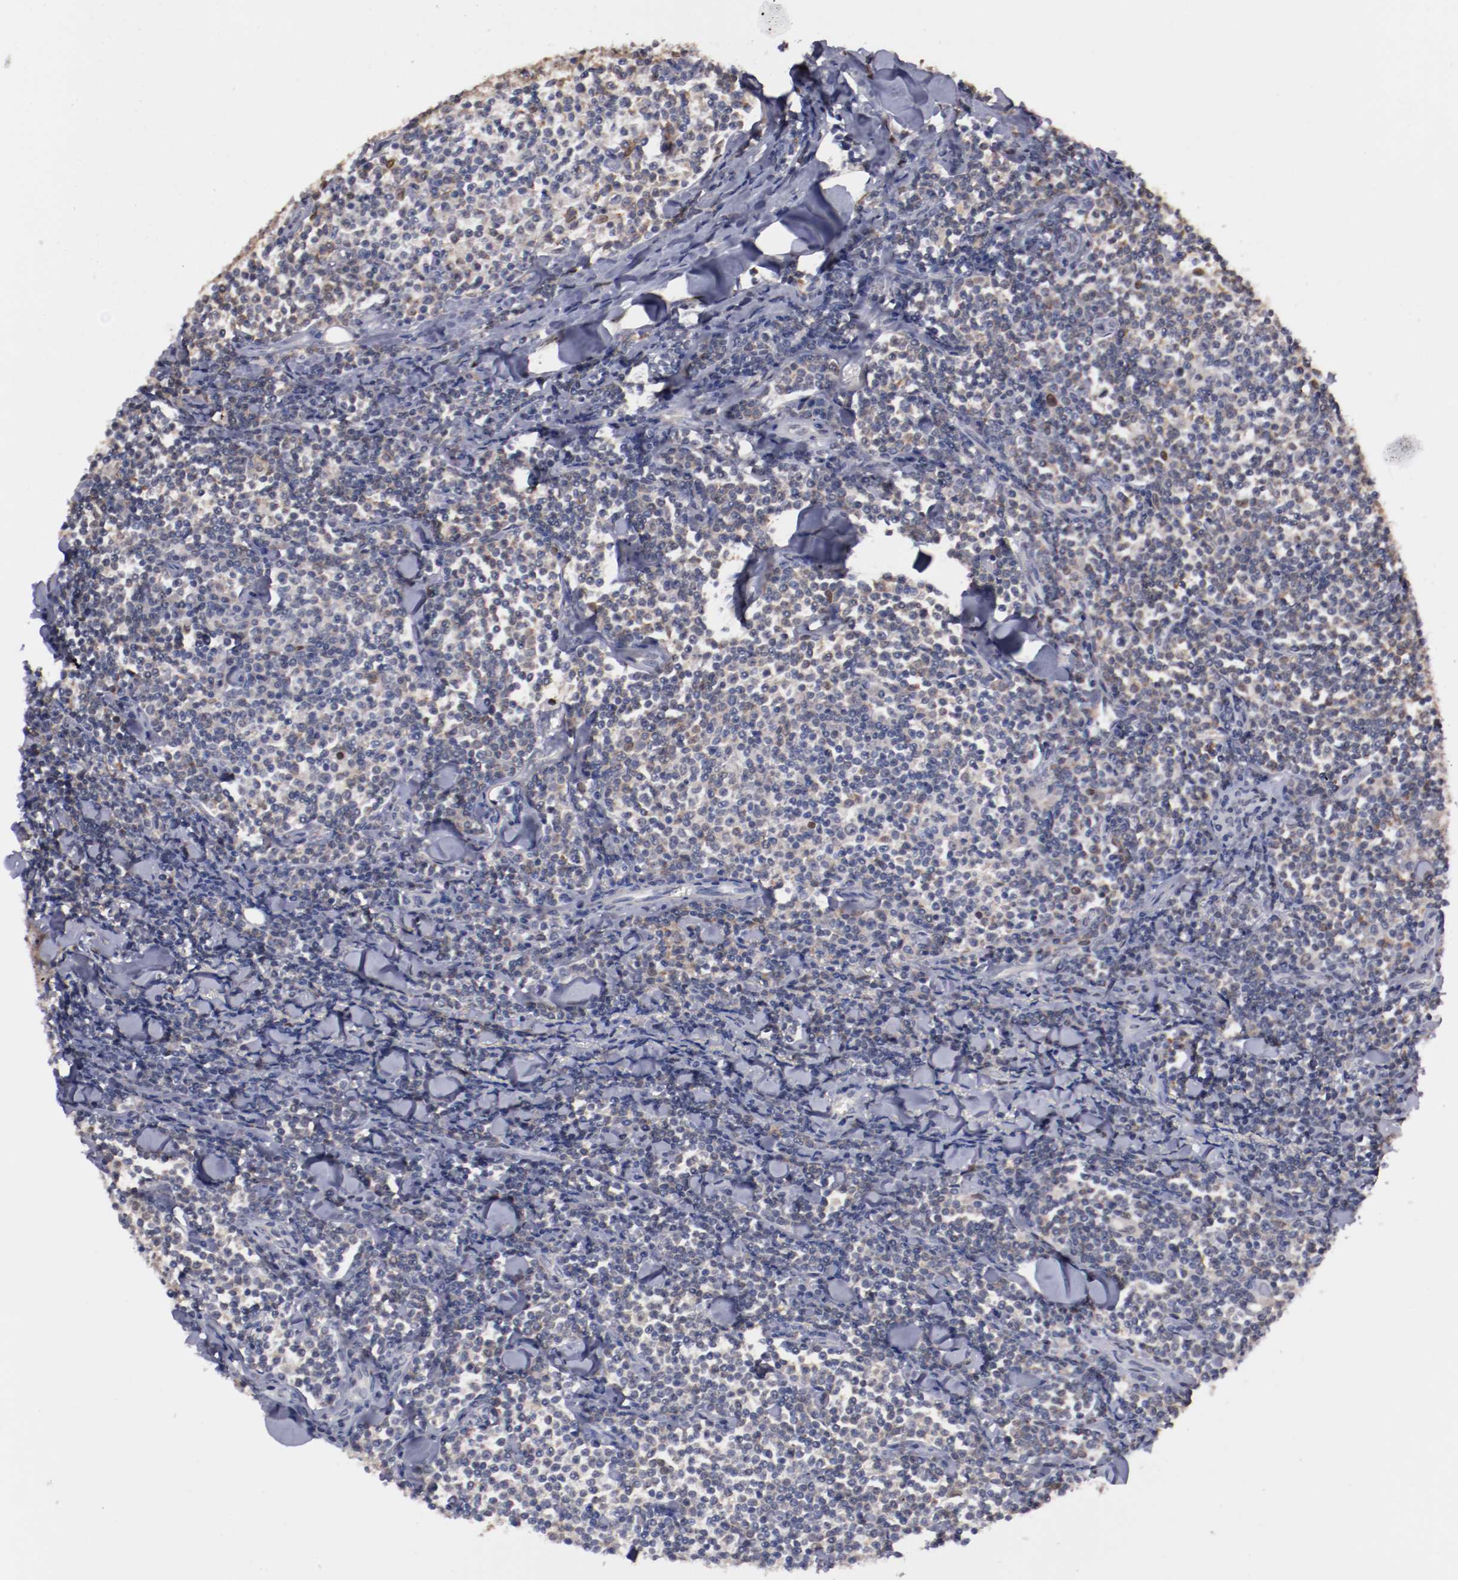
{"staining": {"intensity": "weak", "quantity": "<25%", "location": "cytoplasmic/membranous"}, "tissue": "lymphoma", "cell_type": "Tumor cells", "image_type": "cancer", "snomed": [{"axis": "morphology", "description": "Malignant lymphoma, non-Hodgkin's type, Low grade"}, {"axis": "topography", "description": "Soft tissue"}], "caption": "IHC of lymphoma exhibits no expression in tumor cells.", "gene": "FAM81A", "patient": {"sex": "male", "age": 92}}